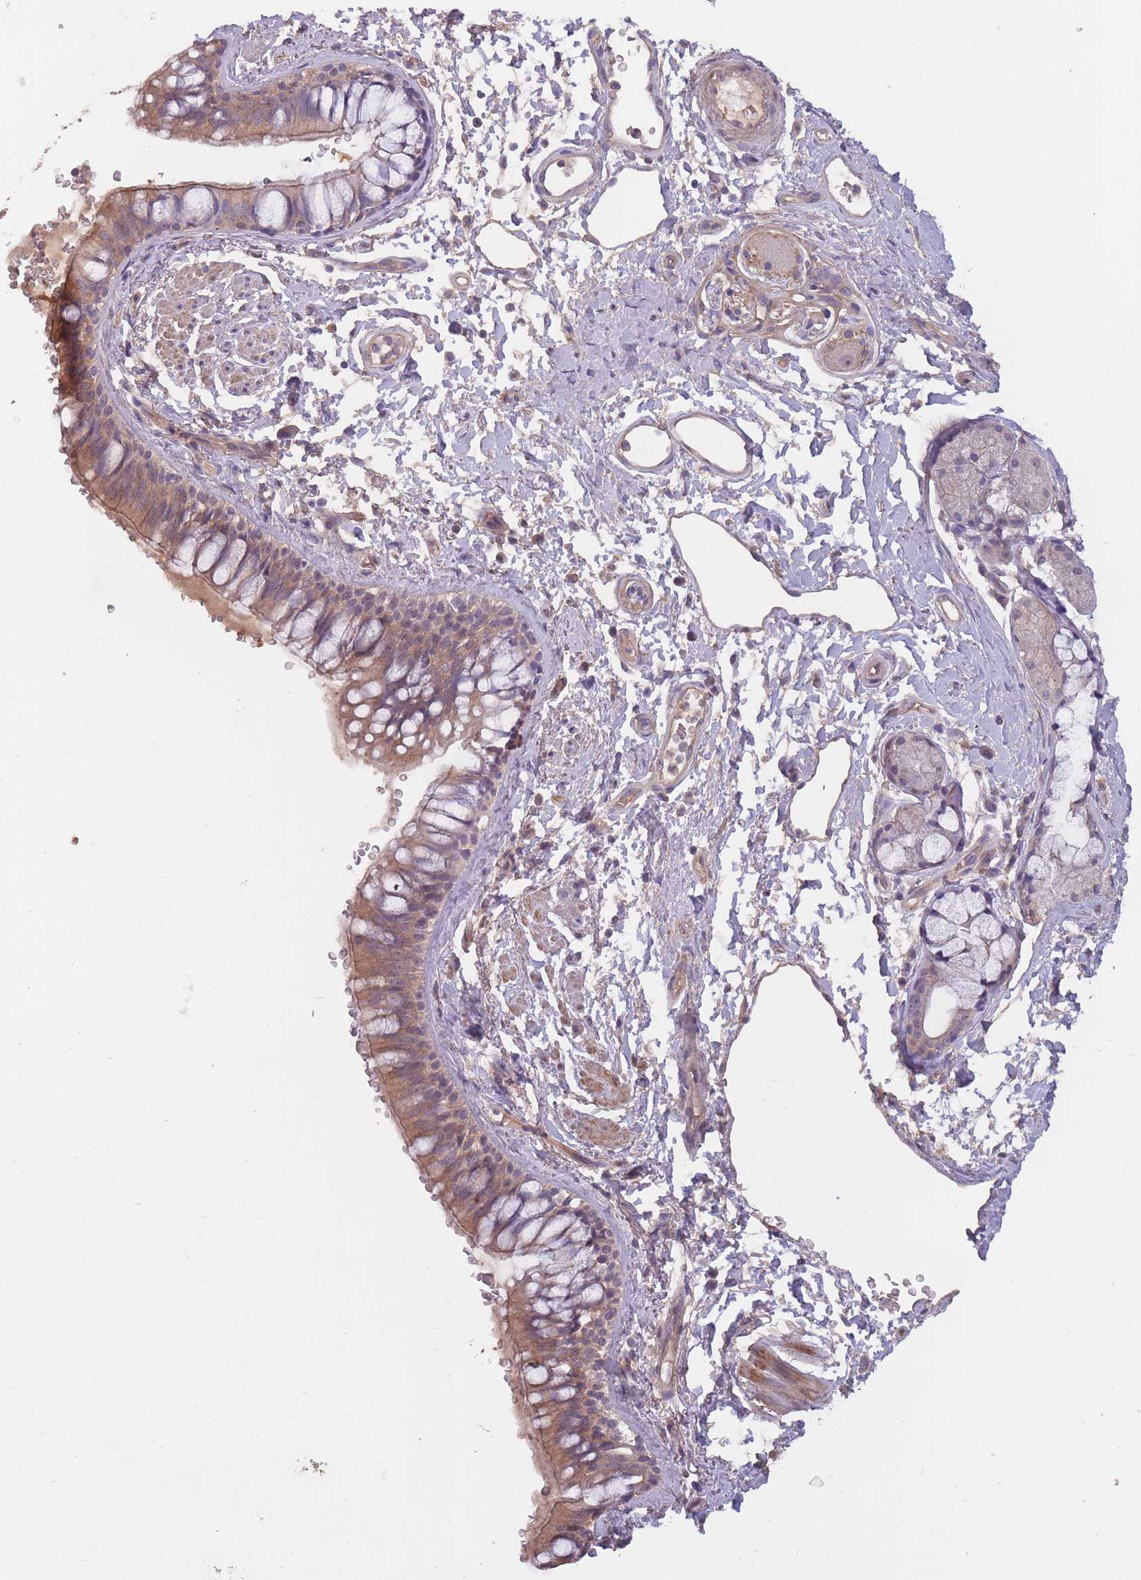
{"staining": {"intensity": "moderate", "quantity": "25%-75%", "location": "cytoplasmic/membranous"}, "tissue": "bronchus", "cell_type": "Respiratory epithelial cells", "image_type": "normal", "snomed": [{"axis": "morphology", "description": "Normal tissue, NOS"}, {"axis": "topography", "description": "Lymph node"}, {"axis": "topography", "description": "Cartilage tissue"}, {"axis": "topography", "description": "Bronchus"}], "caption": "Immunohistochemistry photomicrograph of benign human bronchus stained for a protein (brown), which shows medium levels of moderate cytoplasmic/membranous expression in approximately 25%-75% of respiratory epithelial cells.", "gene": "KIAA1755", "patient": {"sex": "female", "age": 70}}